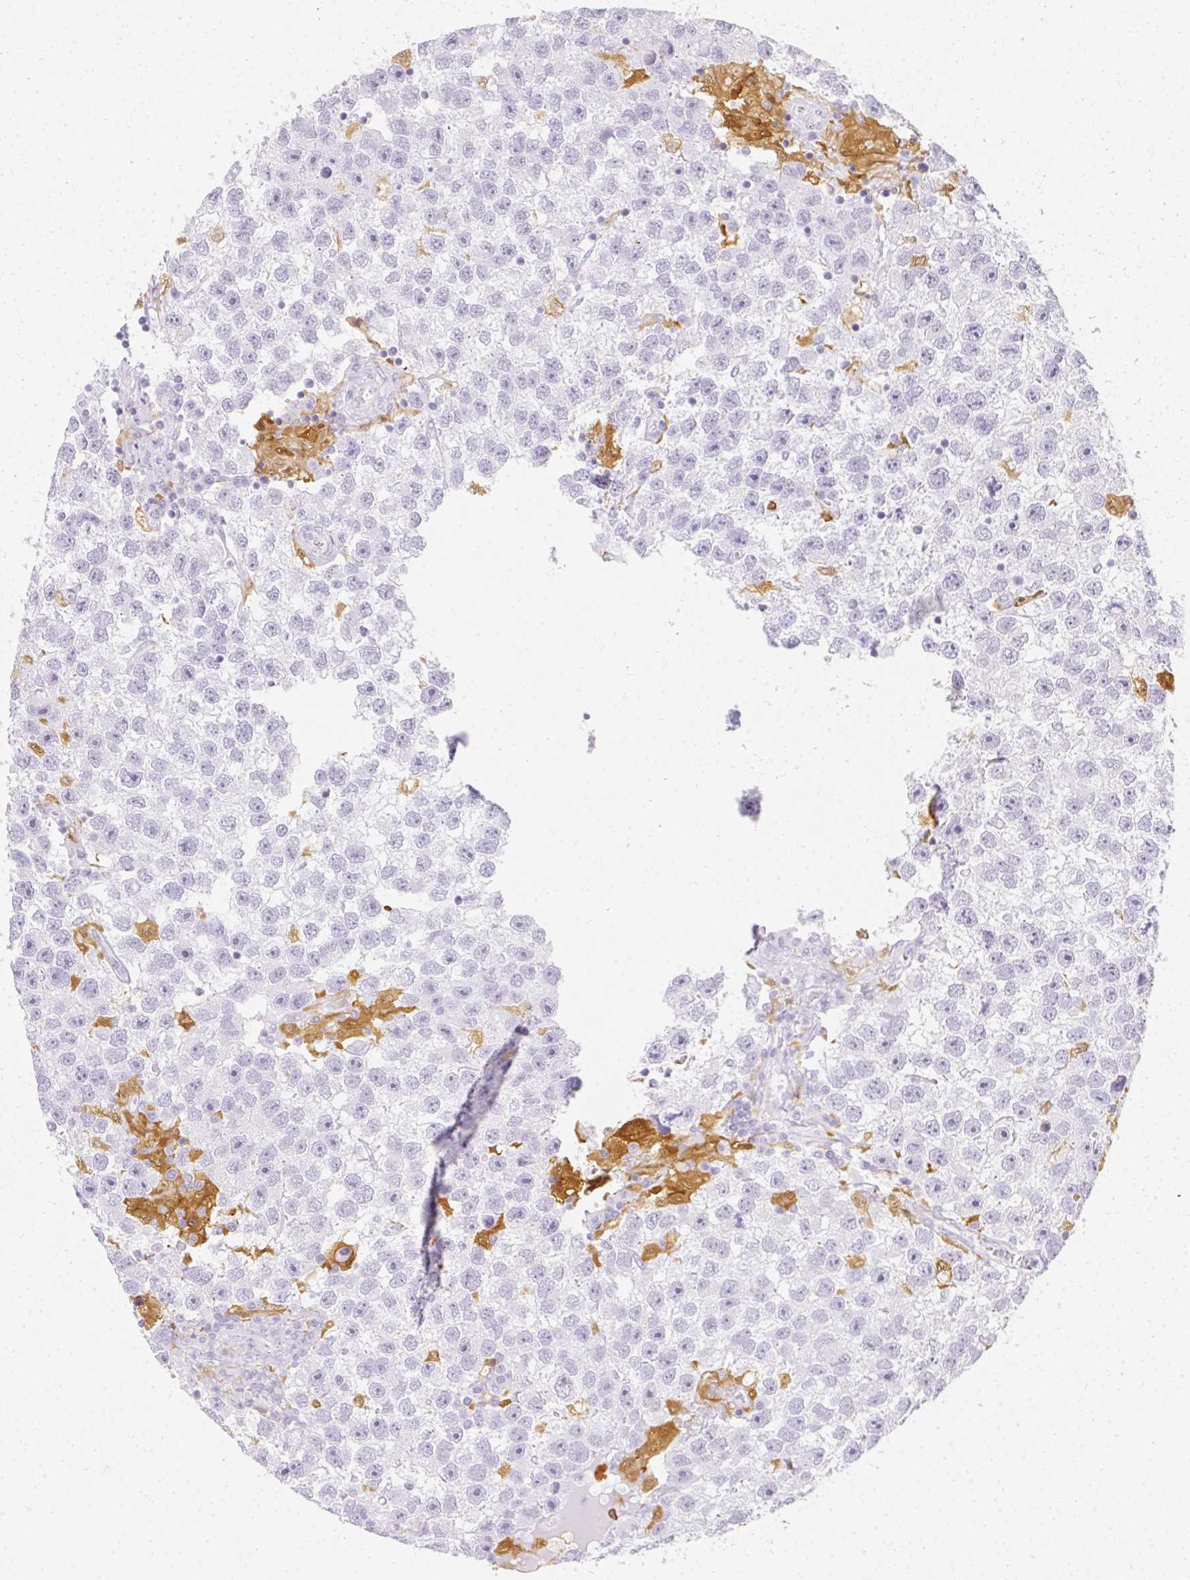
{"staining": {"intensity": "negative", "quantity": "none", "location": "none"}, "tissue": "testis cancer", "cell_type": "Tumor cells", "image_type": "cancer", "snomed": [{"axis": "morphology", "description": "Seminoma, NOS"}, {"axis": "topography", "description": "Testis"}], "caption": "This is an immunohistochemistry histopathology image of testis cancer (seminoma). There is no staining in tumor cells.", "gene": "HK3", "patient": {"sex": "male", "age": 26}}